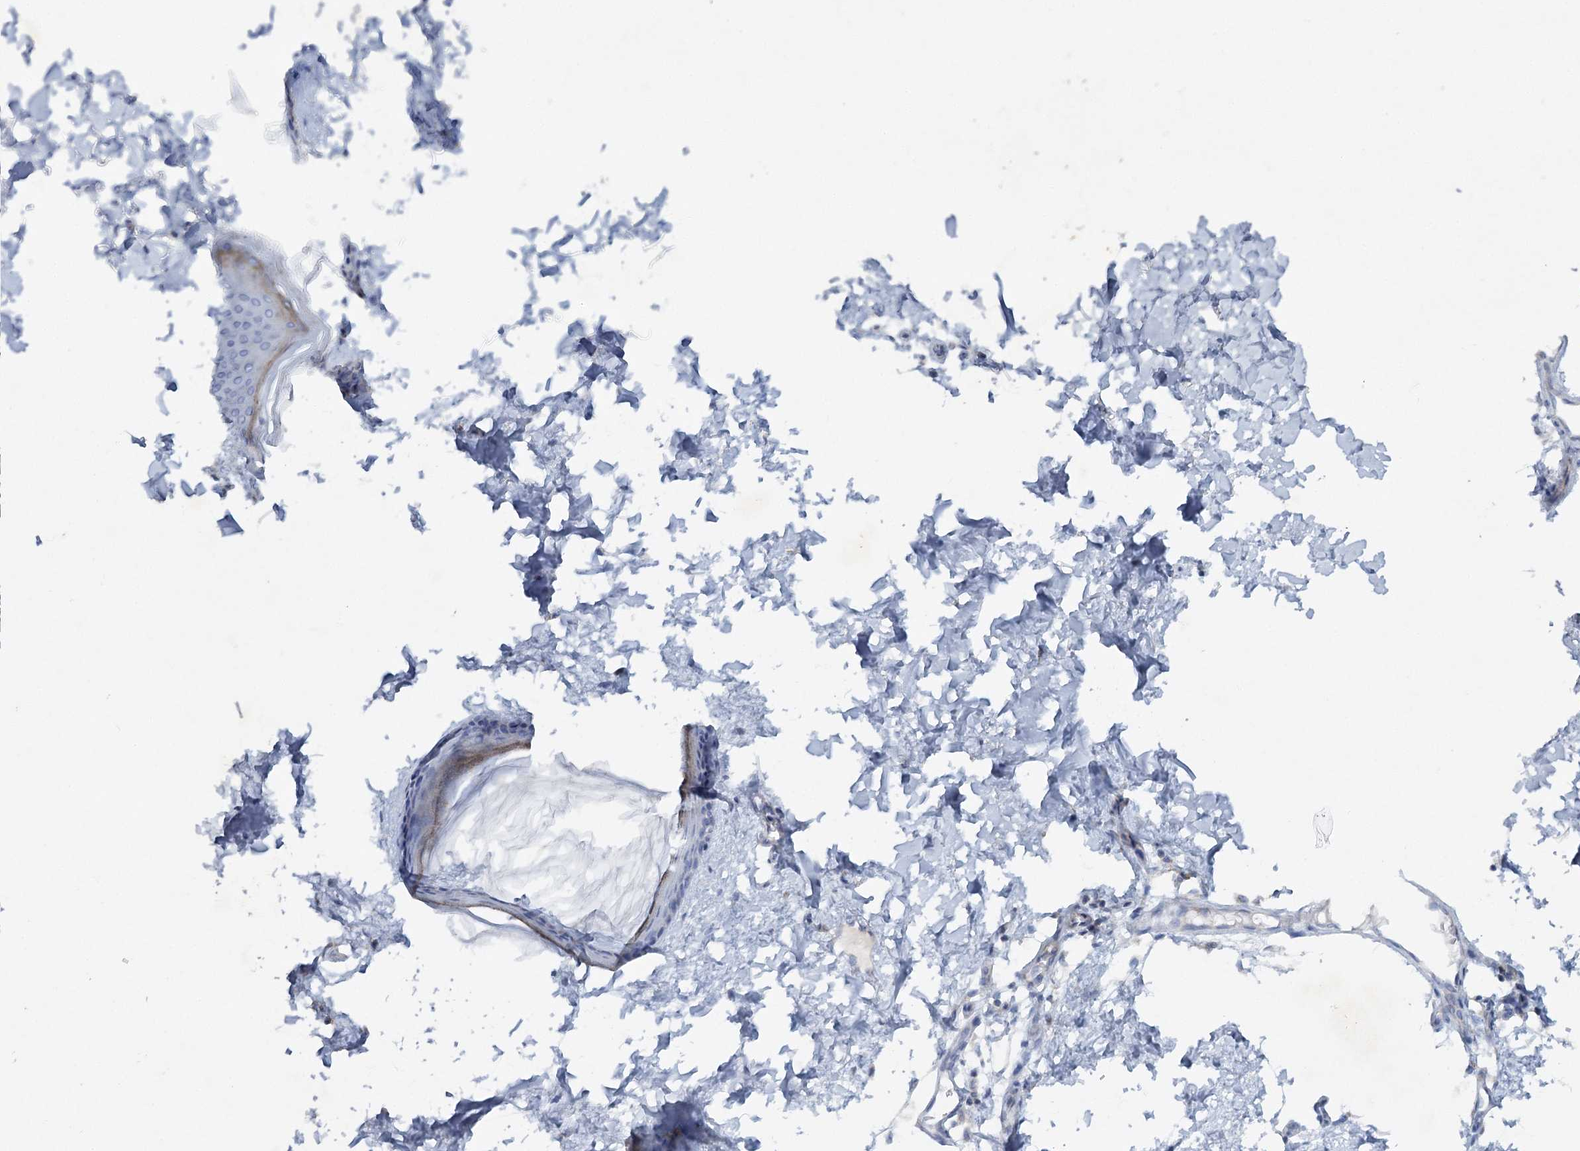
{"staining": {"intensity": "negative", "quantity": "none", "location": "none"}, "tissue": "skin", "cell_type": "Fibroblasts", "image_type": "normal", "snomed": [{"axis": "morphology", "description": "Normal tissue, NOS"}, {"axis": "topography", "description": "Skin"}], "caption": "This micrograph is of benign skin stained with IHC to label a protein in brown with the nuclei are counter-stained blue. There is no positivity in fibroblasts. The staining is performed using DAB (3,3'-diaminobenzidine) brown chromogen with nuclei counter-stained in using hematoxylin.", "gene": "MAP3K13", "patient": {"sex": "female", "age": 27}}